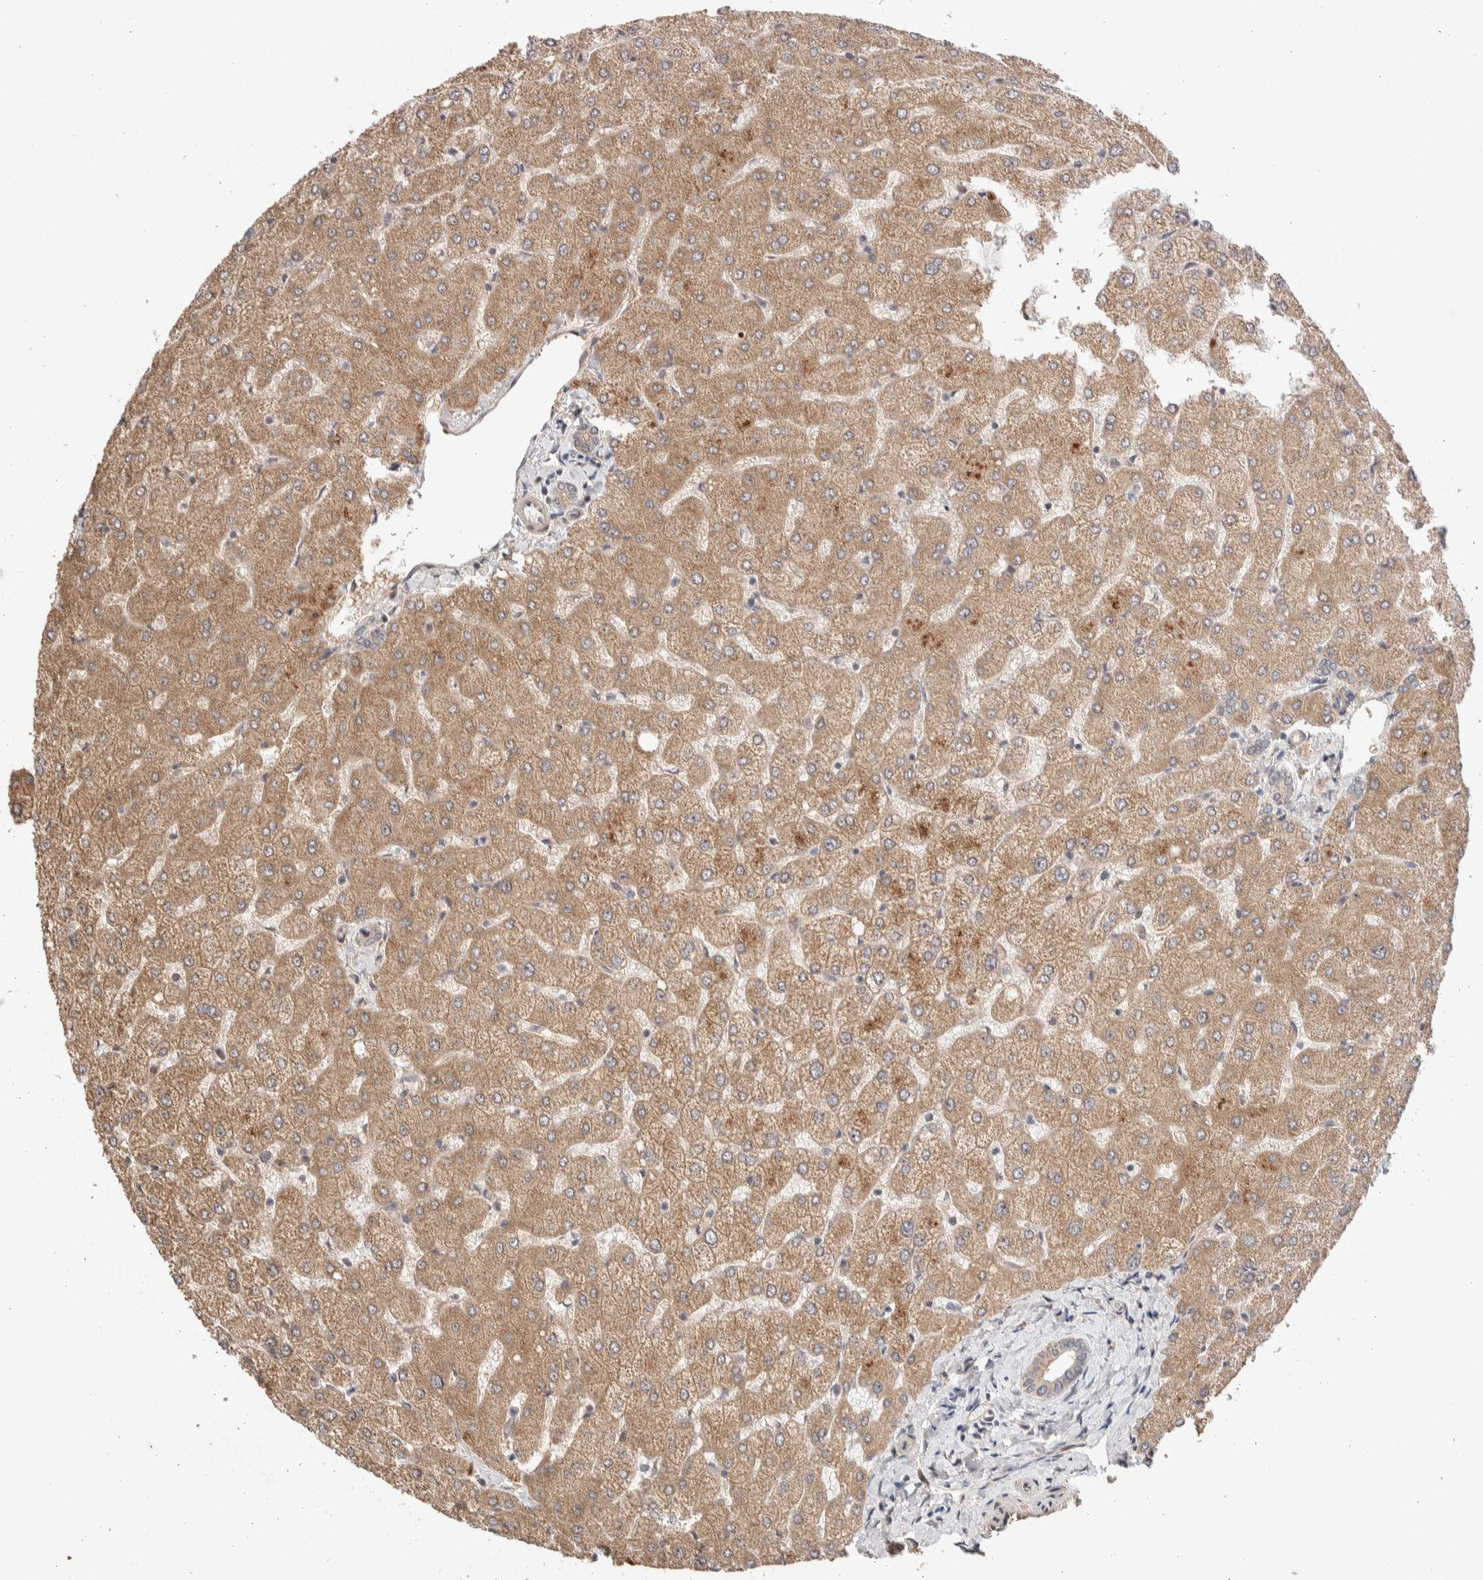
{"staining": {"intensity": "weak", "quantity": ">75%", "location": "cytoplasmic/membranous"}, "tissue": "liver", "cell_type": "Cholangiocytes", "image_type": "normal", "snomed": [{"axis": "morphology", "description": "Normal tissue, NOS"}, {"axis": "topography", "description": "Liver"}], "caption": "Weak cytoplasmic/membranous expression for a protein is seen in about >75% of cholangiocytes of normal liver using immunohistochemistry.", "gene": "PRDM15", "patient": {"sex": "female", "age": 54}}